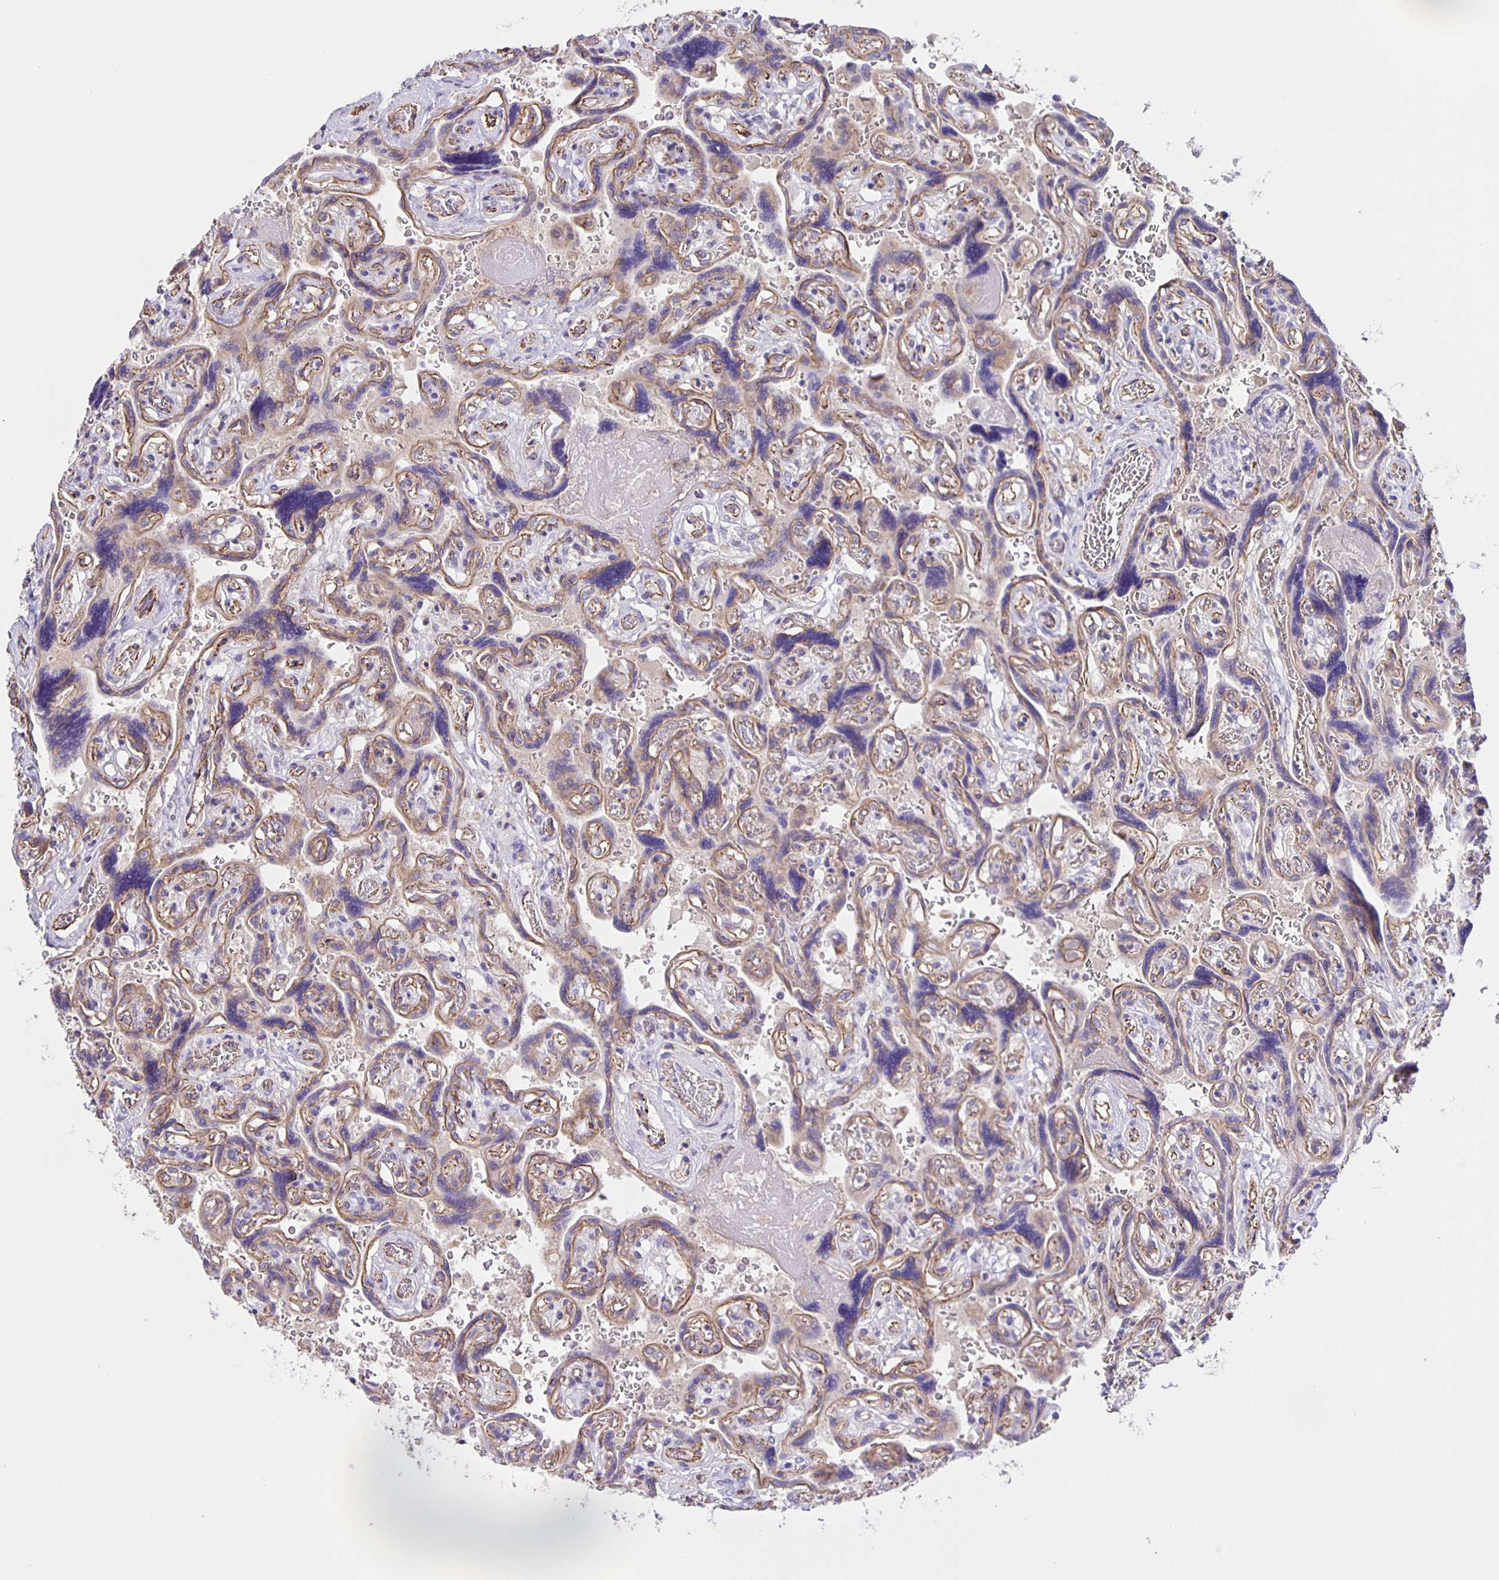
{"staining": {"intensity": "weak", "quantity": "25%-75%", "location": "cytoplasmic/membranous"}, "tissue": "placenta", "cell_type": "Decidual cells", "image_type": "normal", "snomed": [{"axis": "morphology", "description": "Normal tissue, NOS"}, {"axis": "topography", "description": "Placenta"}], "caption": "Normal placenta reveals weak cytoplasmic/membranous expression in about 25%-75% of decidual cells, visualized by immunohistochemistry. Nuclei are stained in blue.", "gene": "JMJD4", "patient": {"sex": "female", "age": 32}}